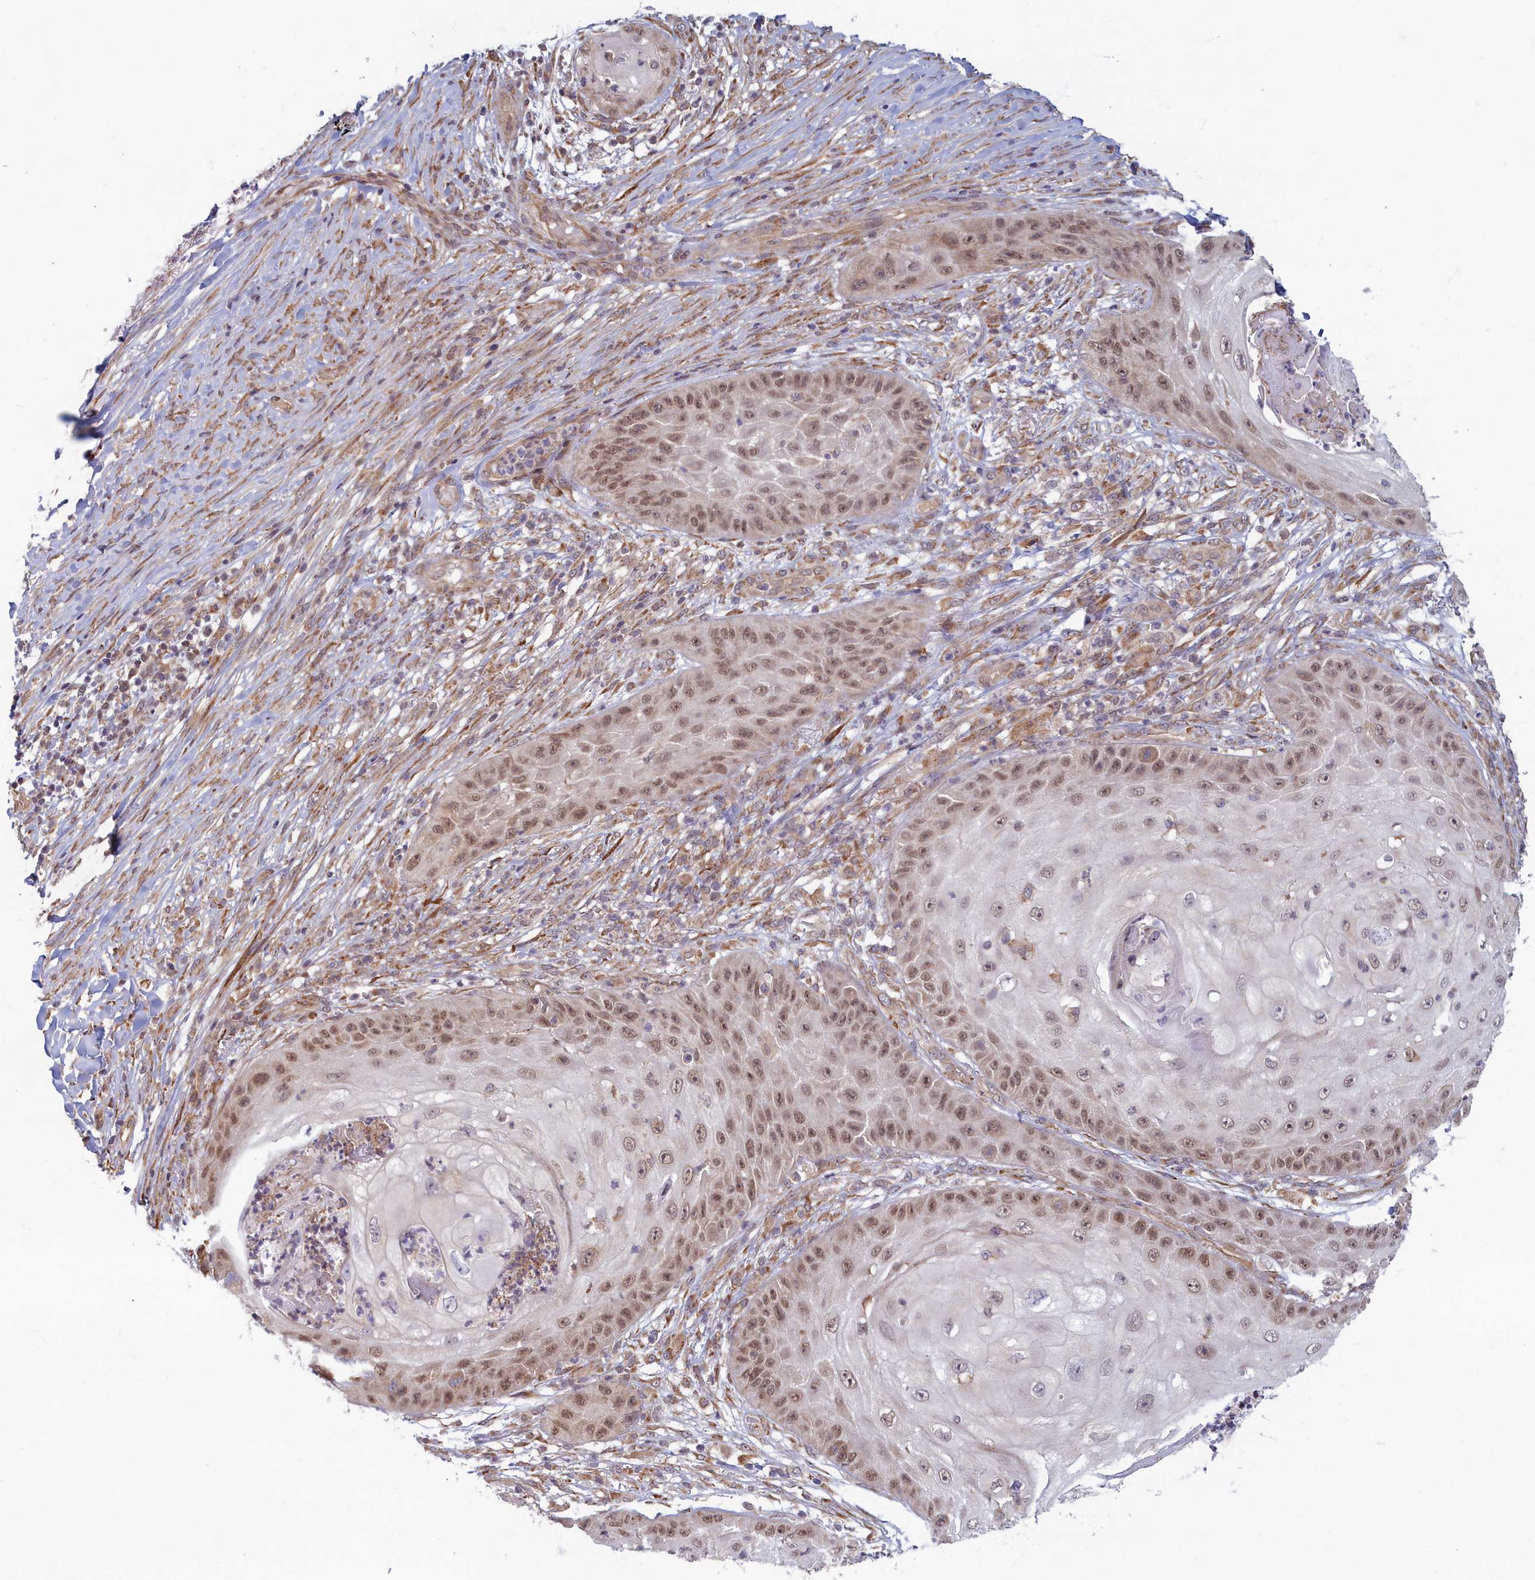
{"staining": {"intensity": "moderate", "quantity": ">75%", "location": "nuclear"}, "tissue": "skin cancer", "cell_type": "Tumor cells", "image_type": "cancer", "snomed": [{"axis": "morphology", "description": "Squamous cell carcinoma, NOS"}, {"axis": "topography", "description": "Skin"}], "caption": "Immunohistochemical staining of human squamous cell carcinoma (skin) demonstrates moderate nuclear protein expression in approximately >75% of tumor cells.", "gene": "MAK16", "patient": {"sex": "male", "age": 70}}